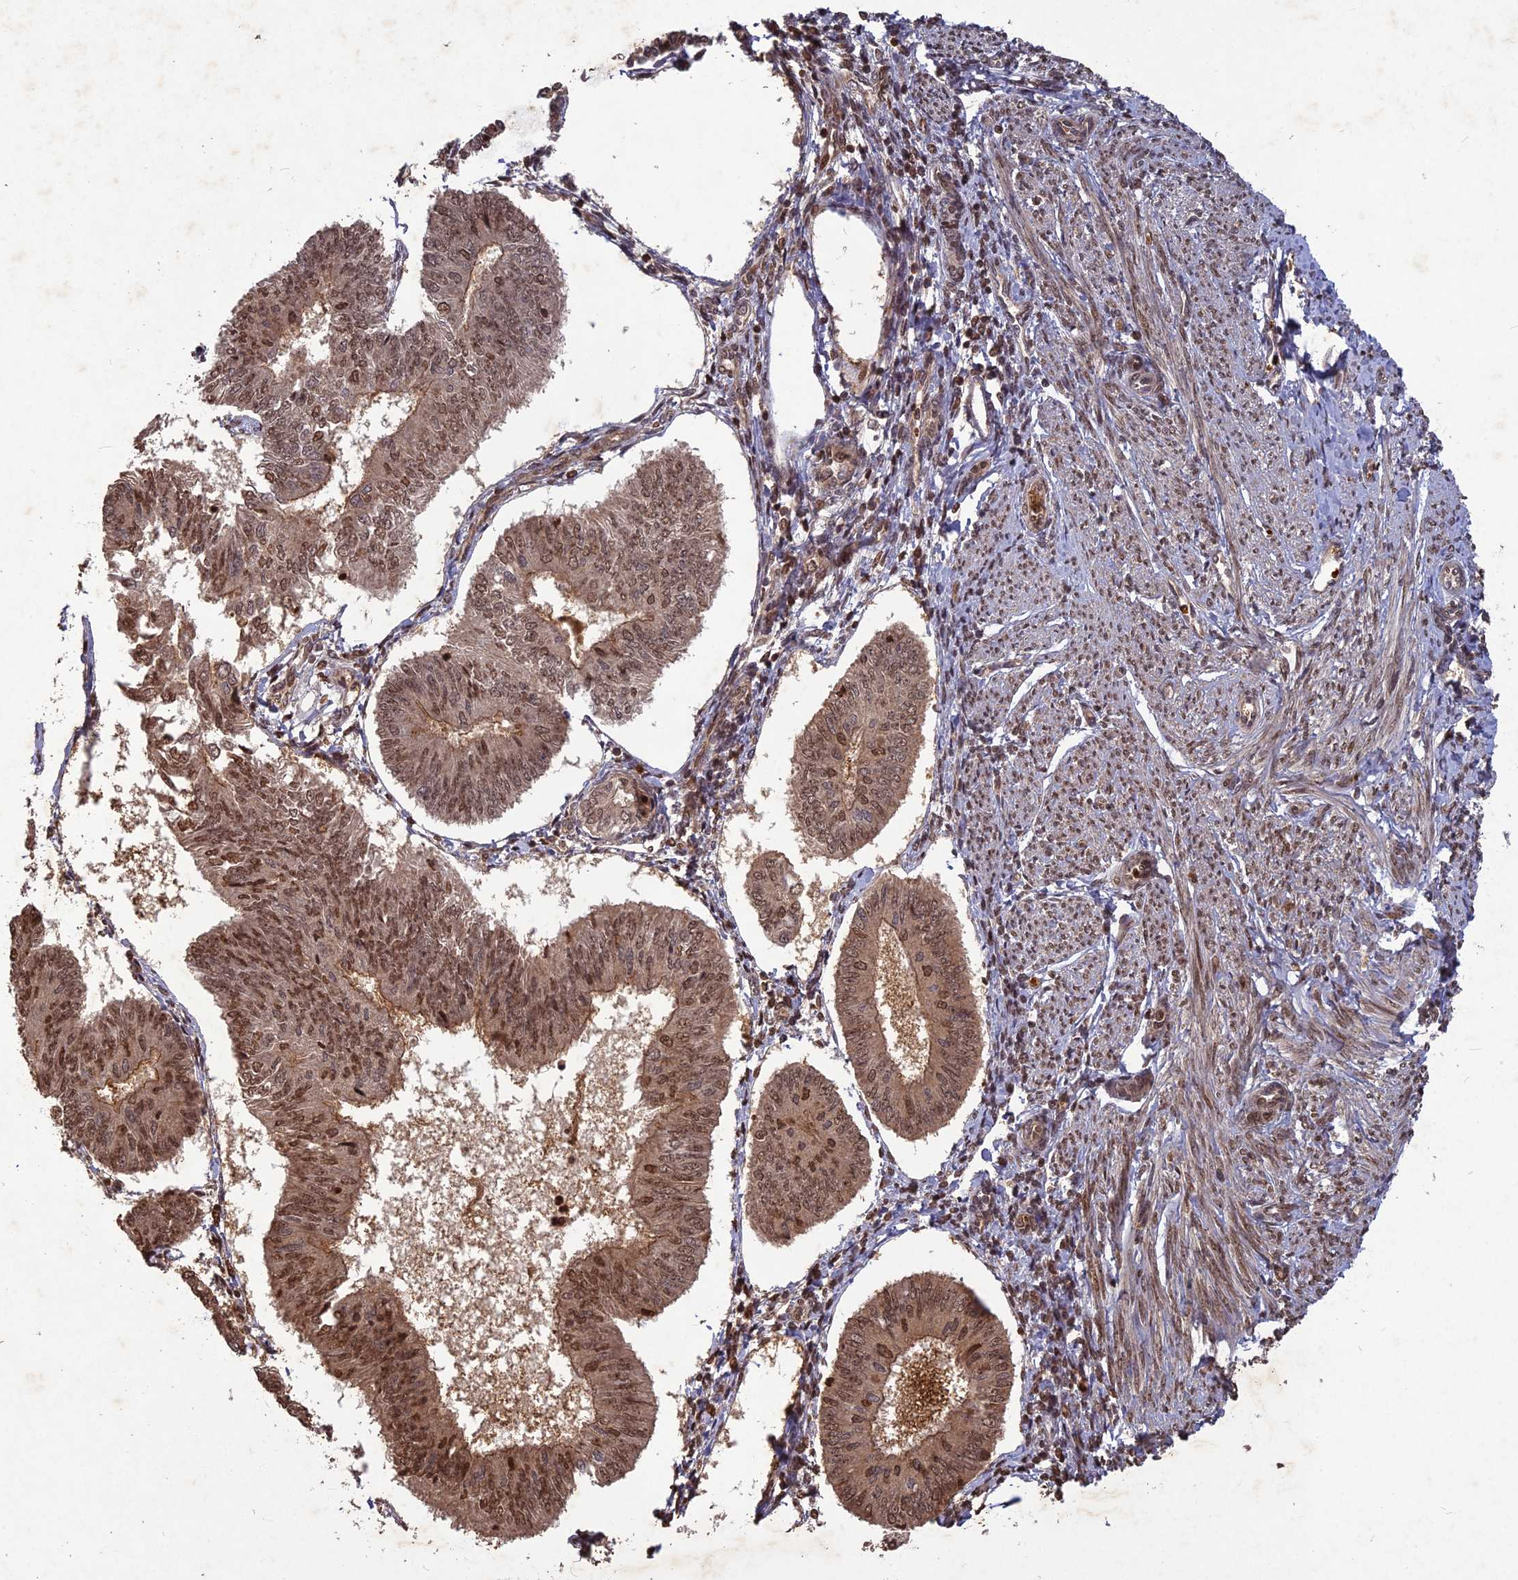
{"staining": {"intensity": "moderate", "quantity": ">75%", "location": "cytoplasmic/membranous,nuclear"}, "tissue": "endometrial cancer", "cell_type": "Tumor cells", "image_type": "cancer", "snomed": [{"axis": "morphology", "description": "Adenocarcinoma, NOS"}, {"axis": "topography", "description": "Endometrium"}], "caption": "A photomicrograph showing moderate cytoplasmic/membranous and nuclear positivity in about >75% of tumor cells in adenocarcinoma (endometrial), as visualized by brown immunohistochemical staining.", "gene": "SRMS", "patient": {"sex": "female", "age": 58}}